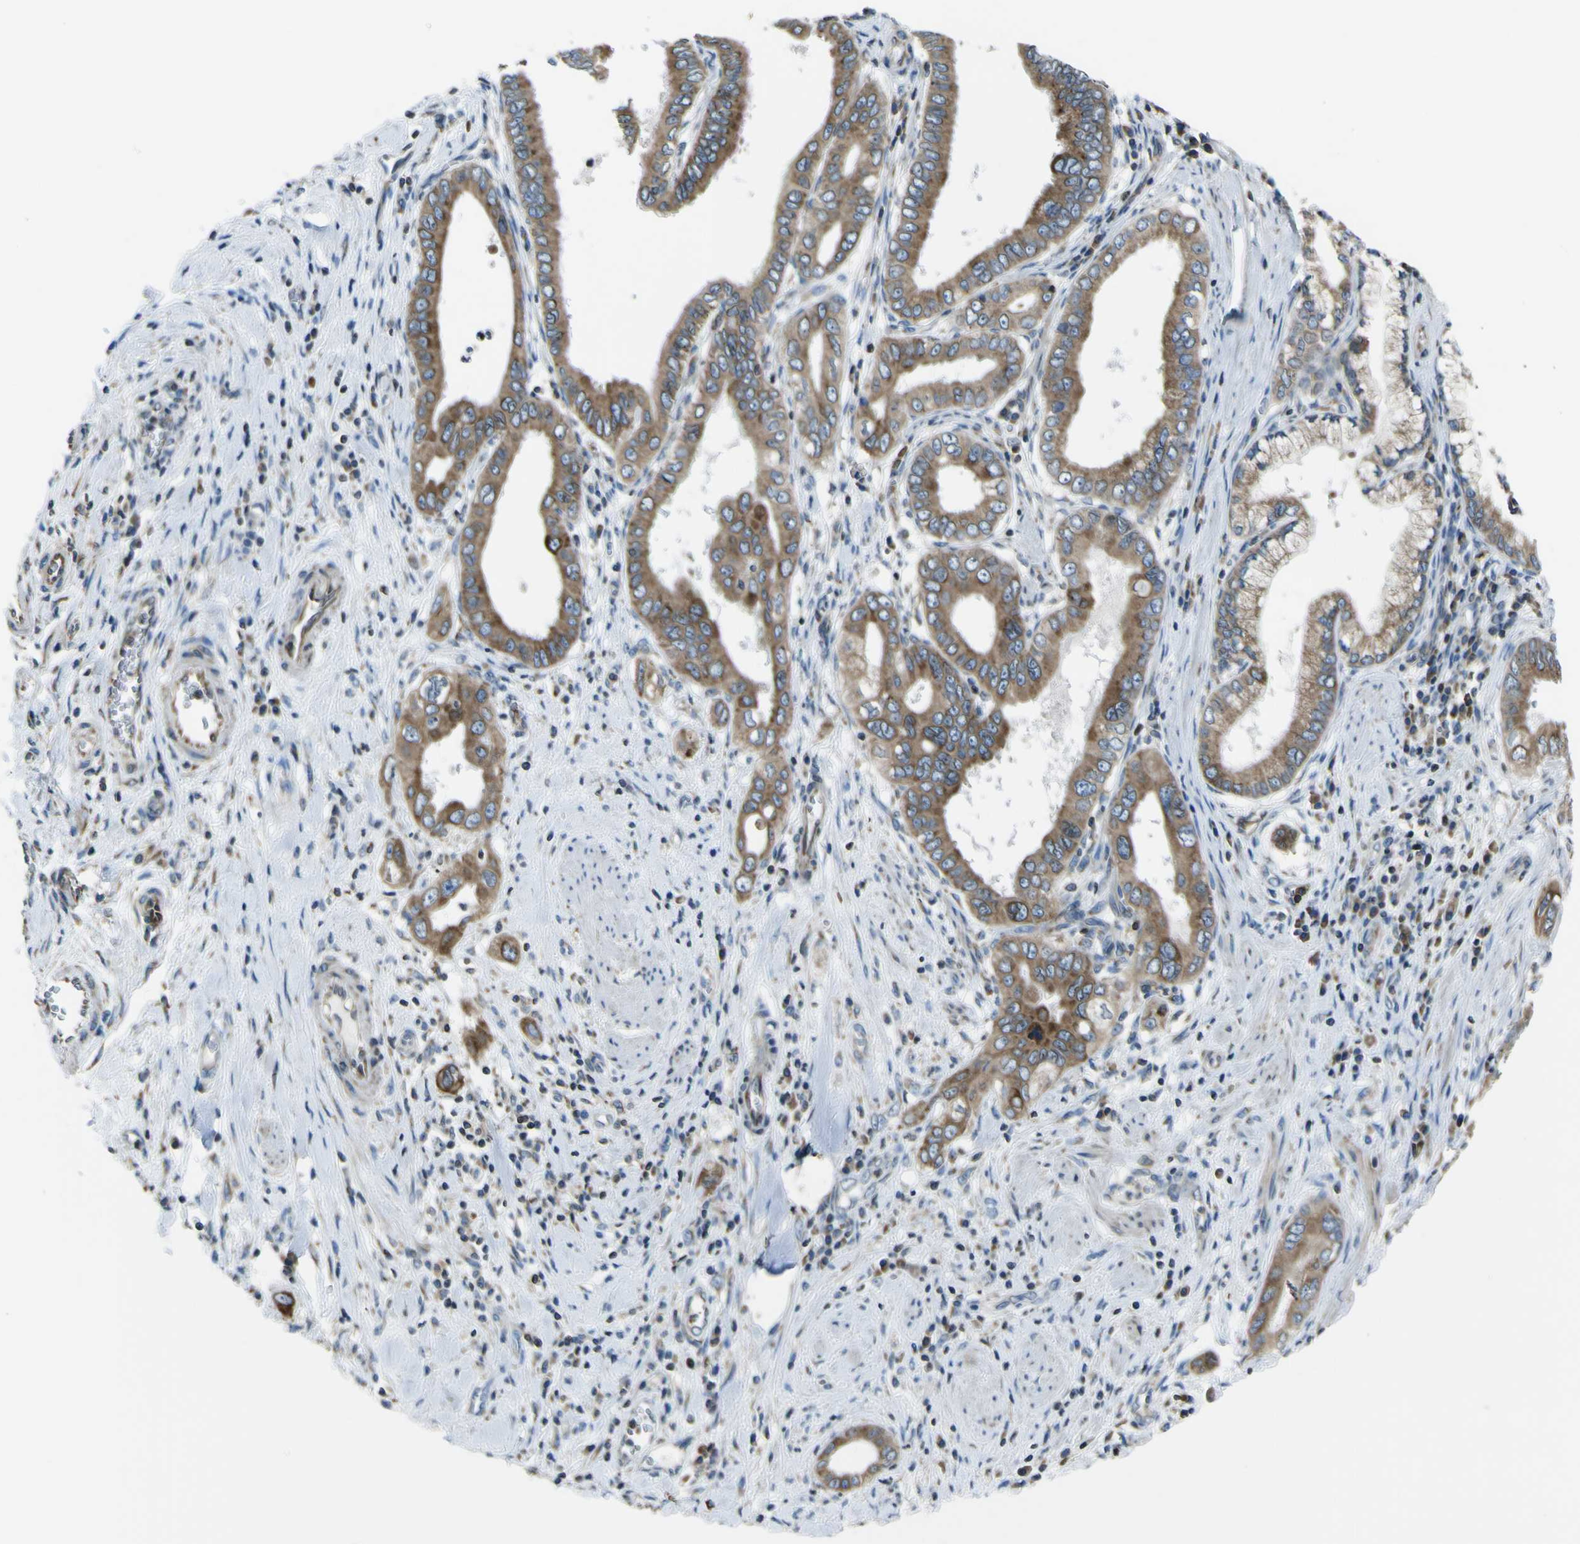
{"staining": {"intensity": "moderate", "quantity": ">75%", "location": "cytoplasmic/membranous"}, "tissue": "pancreatic cancer", "cell_type": "Tumor cells", "image_type": "cancer", "snomed": [{"axis": "morphology", "description": "Normal tissue, NOS"}, {"axis": "topography", "description": "Lymph node"}], "caption": "A medium amount of moderate cytoplasmic/membranous staining is identified in approximately >75% of tumor cells in pancreatic cancer tissue. (DAB IHC with brightfield microscopy, high magnification).", "gene": "STIM1", "patient": {"sex": "male", "age": 50}}